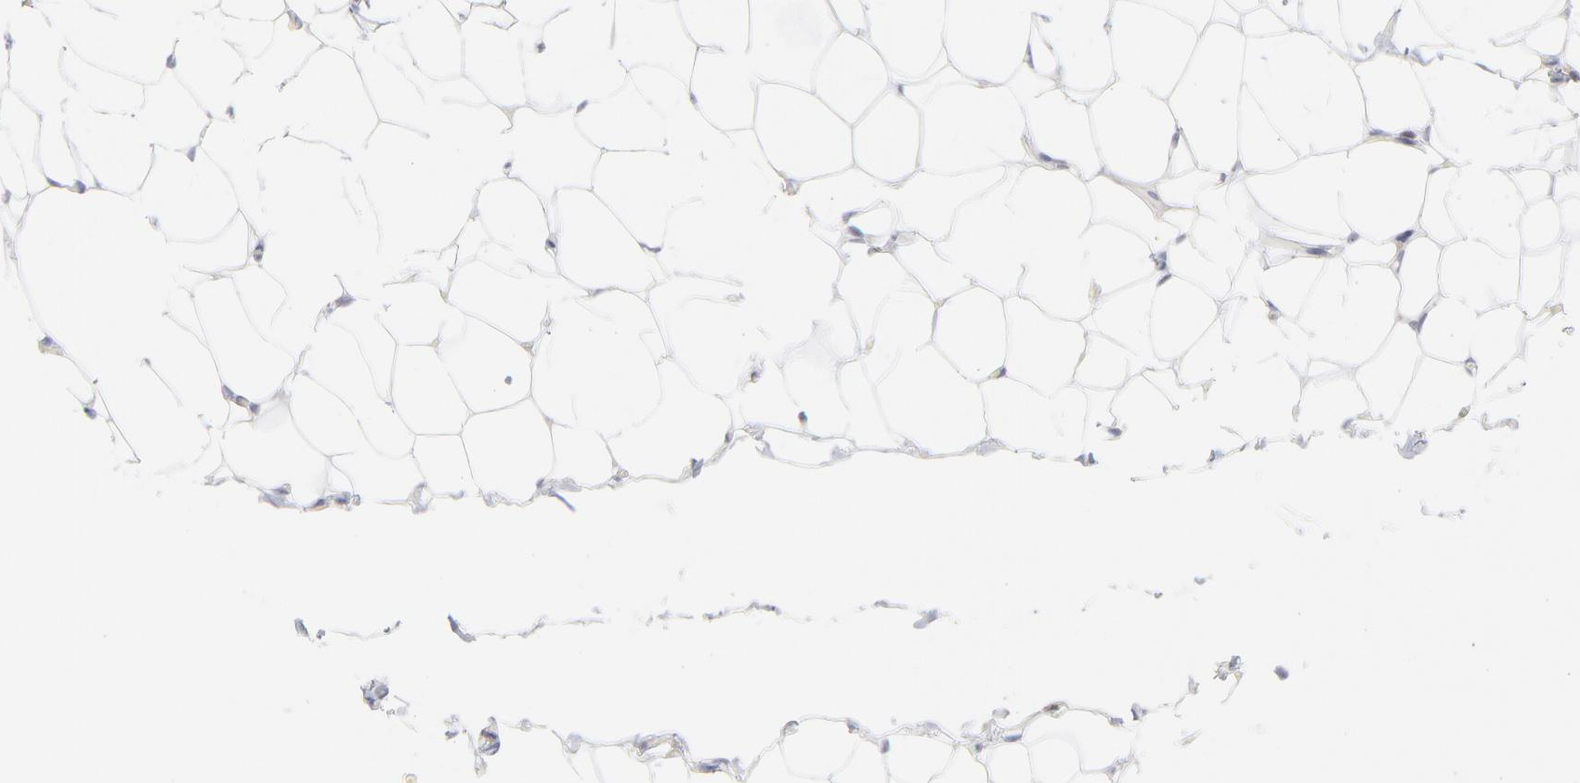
{"staining": {"intensity": "negative", "quantity": "none", "location": "none"}, "tissue": "adipose tissue", "cell_type": "Adipocytes", "image_type": "normal", "snomed": [{"axis": "morphology", "description": "Normal tissue, NOS"}, {"axis": "topography", "description": "Soft tissue"}], "caption": "There is no significant expression in adipocytes of adipose tissue. The staining is performed using DAB (3,3'-diaminobenzidine) brown chromogen with nuclei counter-stained in using hematoxylin.", "gene": "IFIT2", "patient": {"sex": "male", "age": 26}}